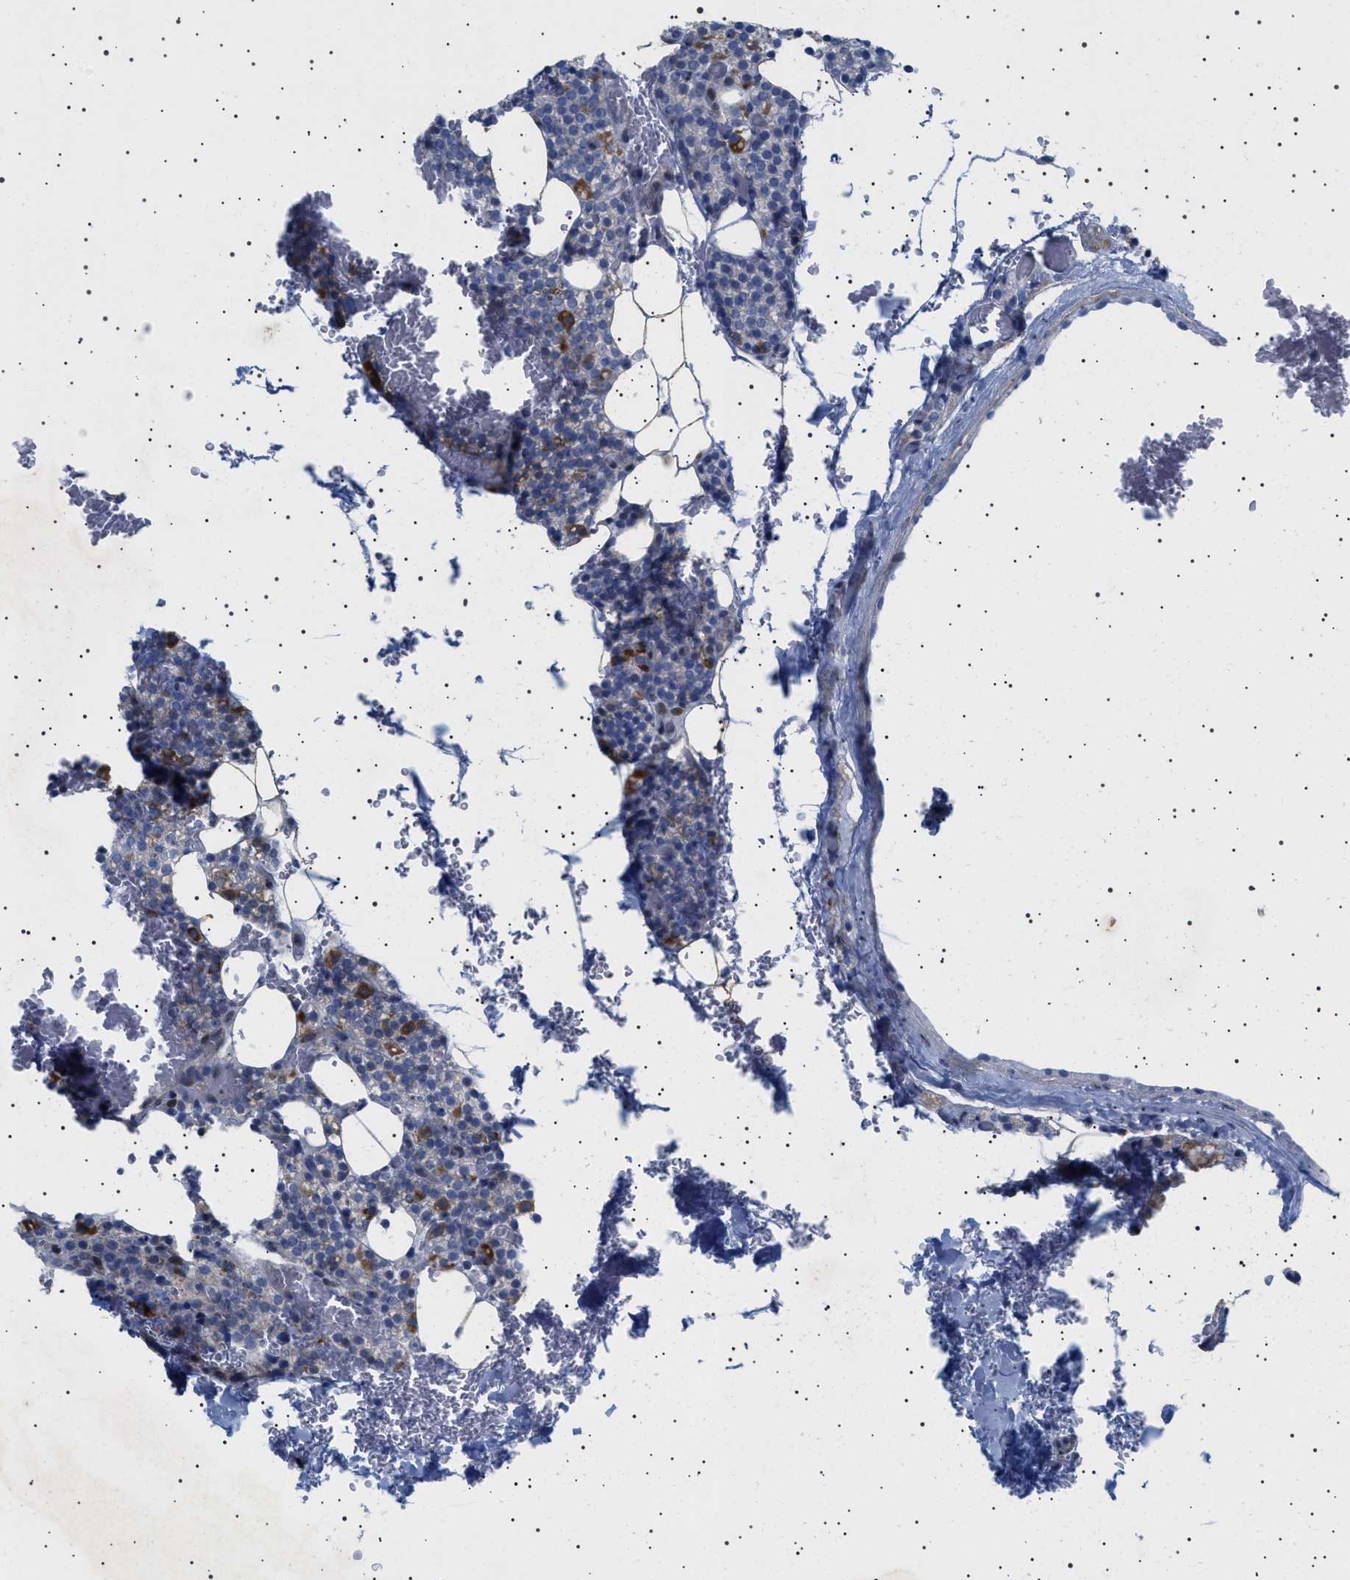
{"staining": {"intensity": "moderate", "quantity": "<25%", "location": "cytoplasmic/membranous"}, "tissue": "parathyroid gland", "cell_type": "Glandular cells", "image_type": "normal", "snomed": [{"axis": "morphology", "description": "Normal tissue, NOS"}, {"axis": "morphology", "description": "Inflammation chronic"}, {"axis": "morphology", "description": "Goiter, colloid"}, {"axis": "topography", "description": "Thyroid gland"}, {"axis": "topography", "description": "Parathyroid gland"}], "caption": "Moderate cytoplasmic/membranous protein positivity is present in approximately <25% of glandular cells in parathyroid gland. The protein of interest is shown in brown color, while the nuclei are stained blue.", "gene": "HTR1A", "patient": {"sex": "male", "age": 65}}